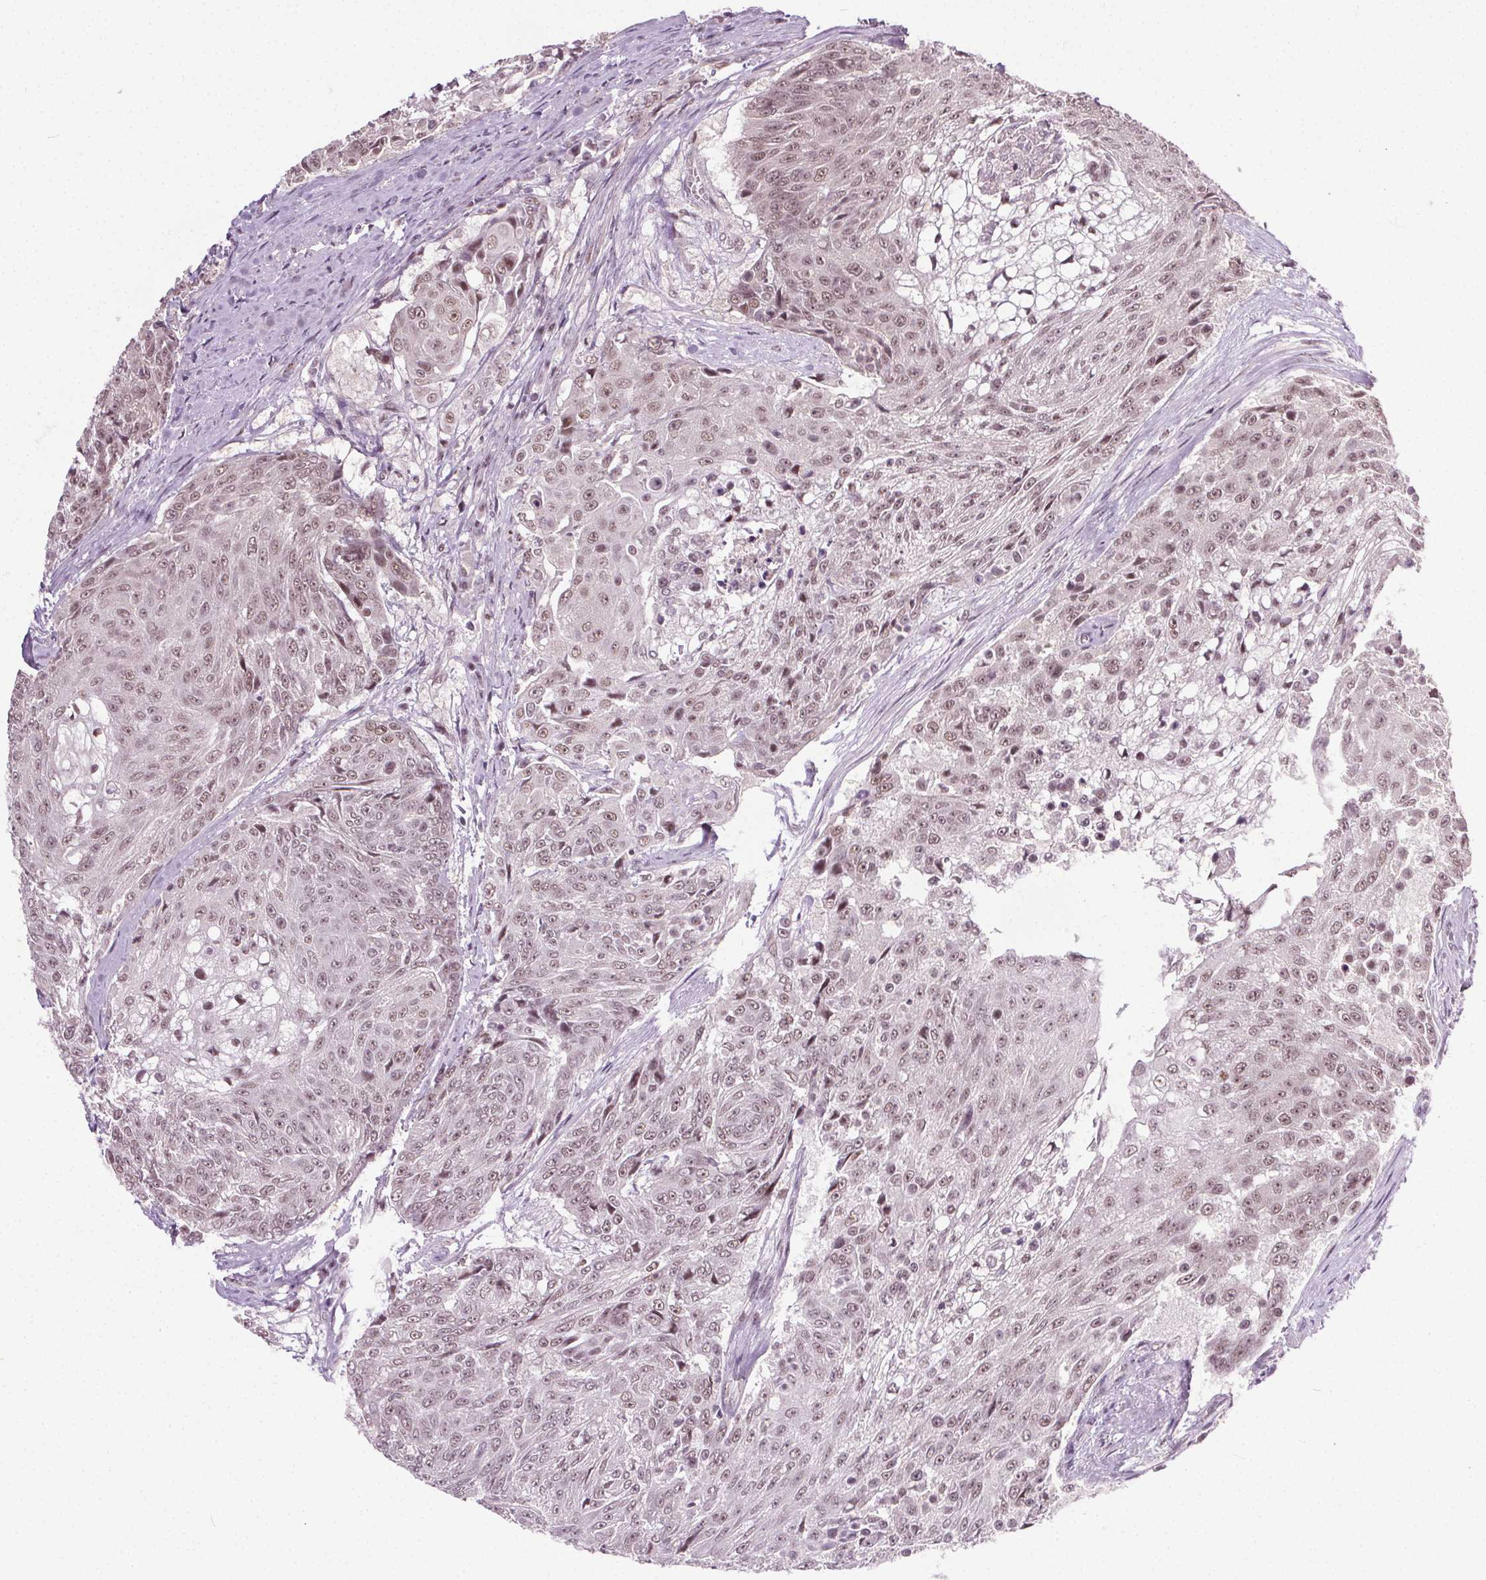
{"staining": {"intensity": "moderate", "quantity": ">75%", "location": "nuclear"}, "tissue": "urothelial cancer", "cell_type": "Tumor cells", "image_type": "cancer", "snomed": [{"axis": "morphology", "description": "Urothelial carcinoma, High grade"}, {"axis": "topography", "description": "Urinary bladder"}], "caption": "Immunohistochemical staining of high-grade urothelial carcinoma exhibits medium levels of moderate nuclear expression in approximately >75% of tumor cells.", "gene": "MED6", "patient": {"sex": "female", "age": 63}}